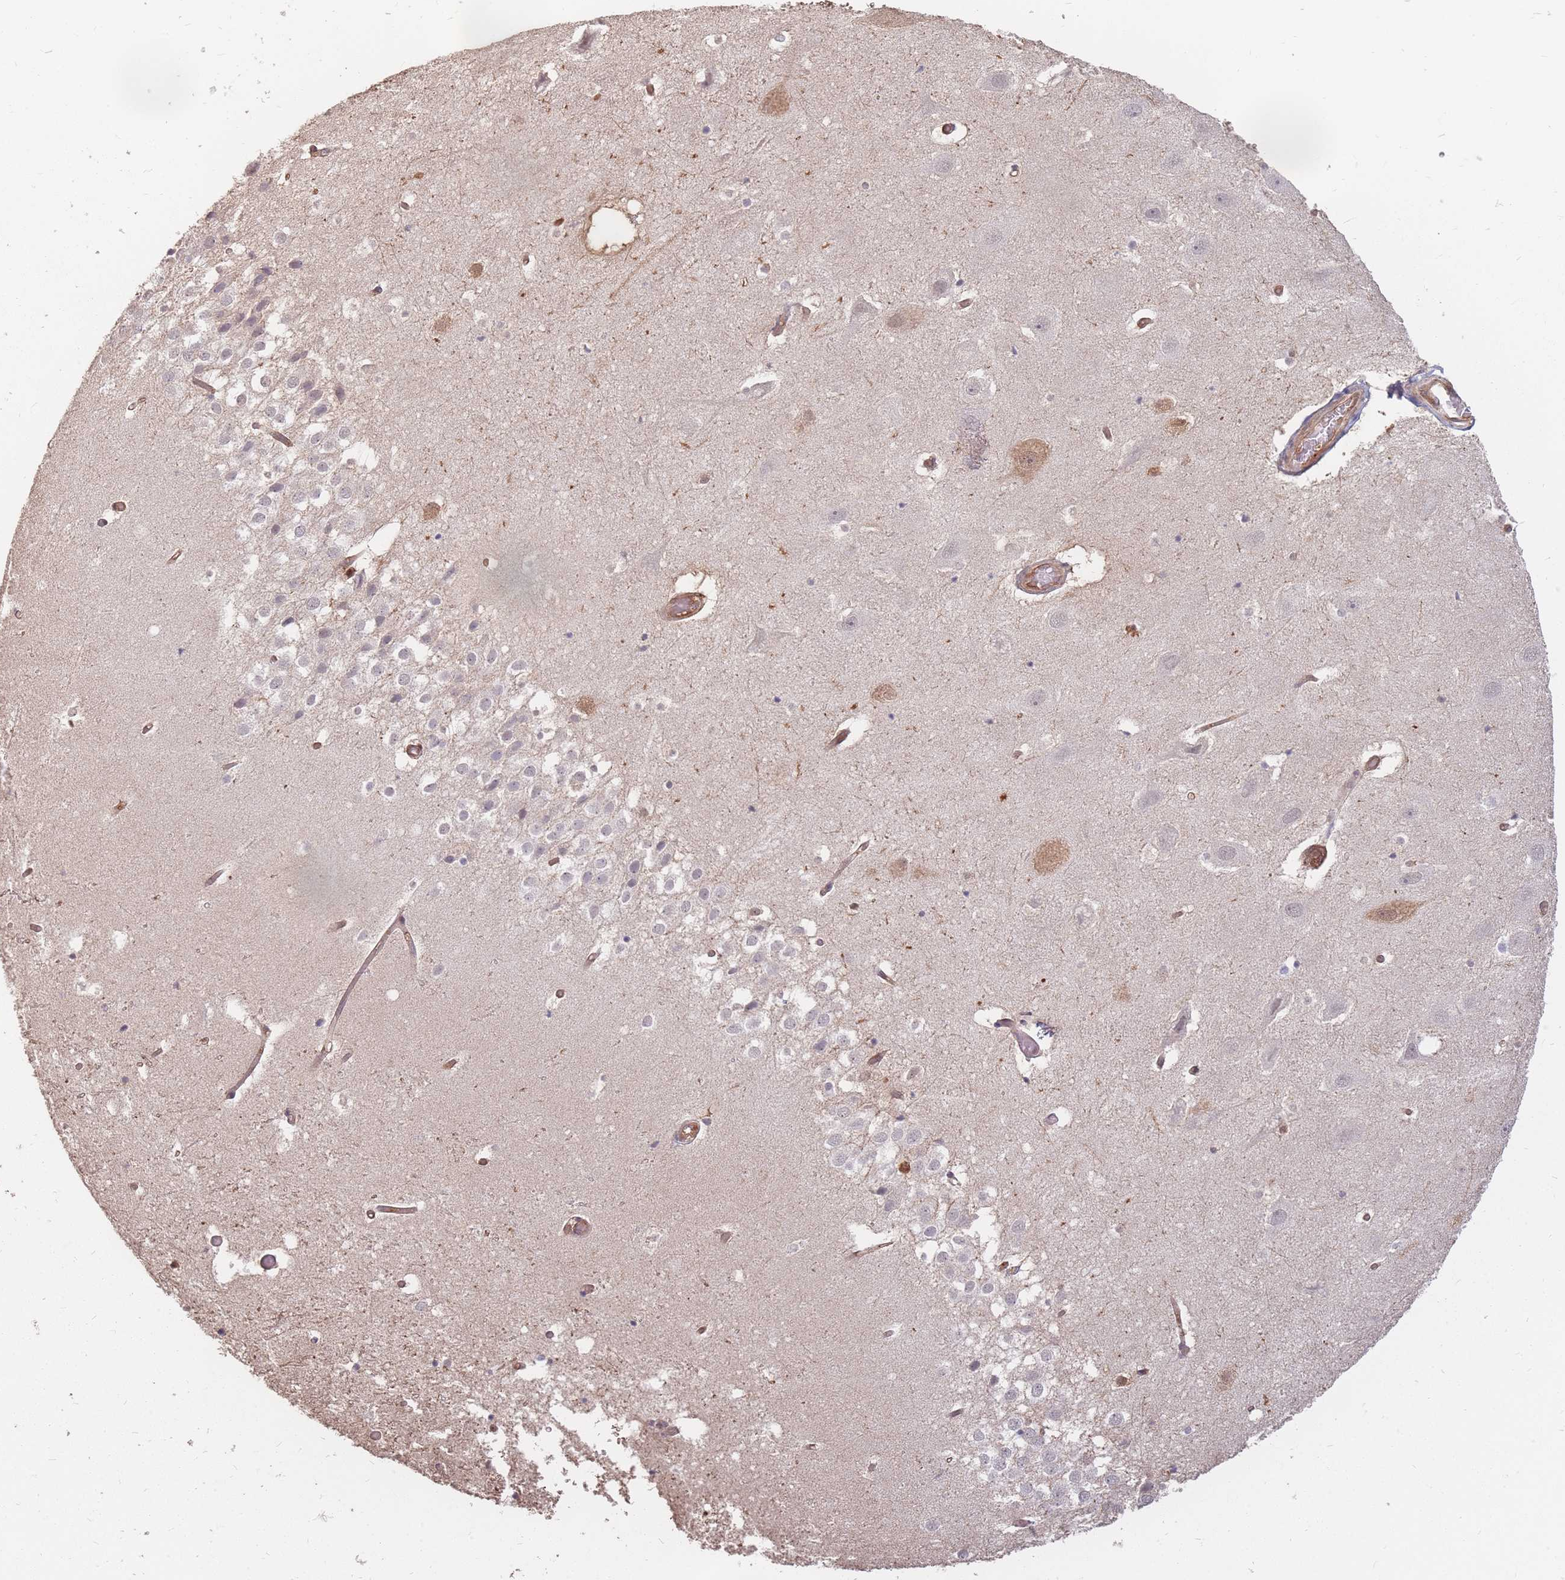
{"staining": {"intensity": "negative", "quantity": "none", "location": "none"}, "tissue": "hippocampus", "cell_type": "Glial cells", "image_type": "normal", "snomed": [{"axis": "morphology", "description": "Normal tissue, NOS"}, {"axis": "topography", "description": "Hippocampus"}], "caption": "Immunohistochemistry (IHC) of normal hippocampus exhibits no expression in glial cells. The staining is performed using DAB (3,3'-diaminobenzidine) brown chromogen with nuclei counter-stained in using hematoxylin.", "gene": "PLS3", "patient": {"sex": "female", "age": 52}}